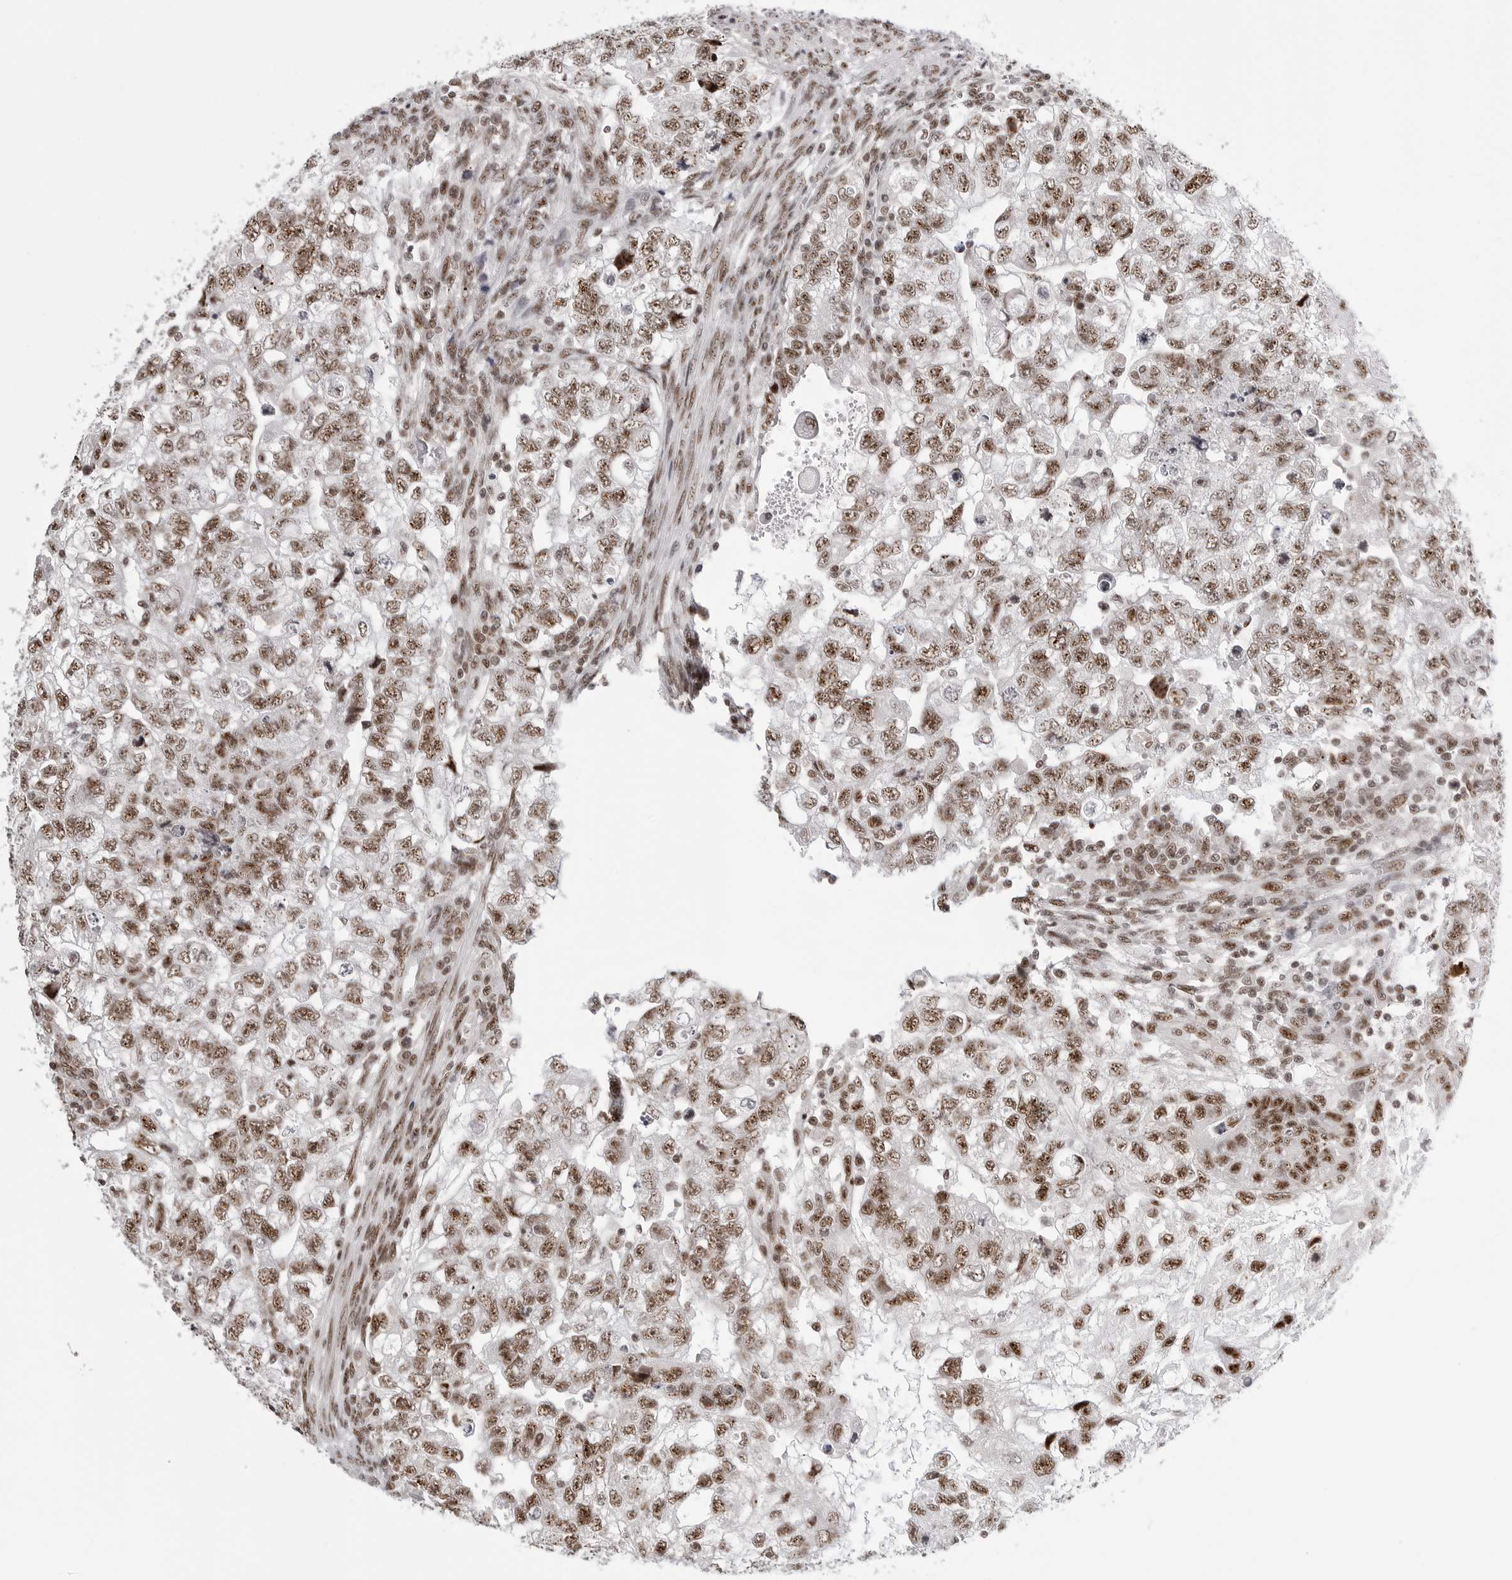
{"staining": {"intensity": "moderate", "quantity": ">75%", "location": "nuclear"}, "tissue": "testis cancer", "cell_type": "Tumor cells", "image_type": "cancer", "snomed": [{"axis": "morphology", "description": "Carcinoma, Embryonal, NOS"}, {"axis": "topography", "description": "Testis"}], "caption": "Approximately >75% of tumor cells in testis embryonal carcinoma display moderate nuclear protein staining as visualized by brown immunohistochemical staining.", "gene": "WRAP53", "patient": {"sex": "male", "age": 37}}